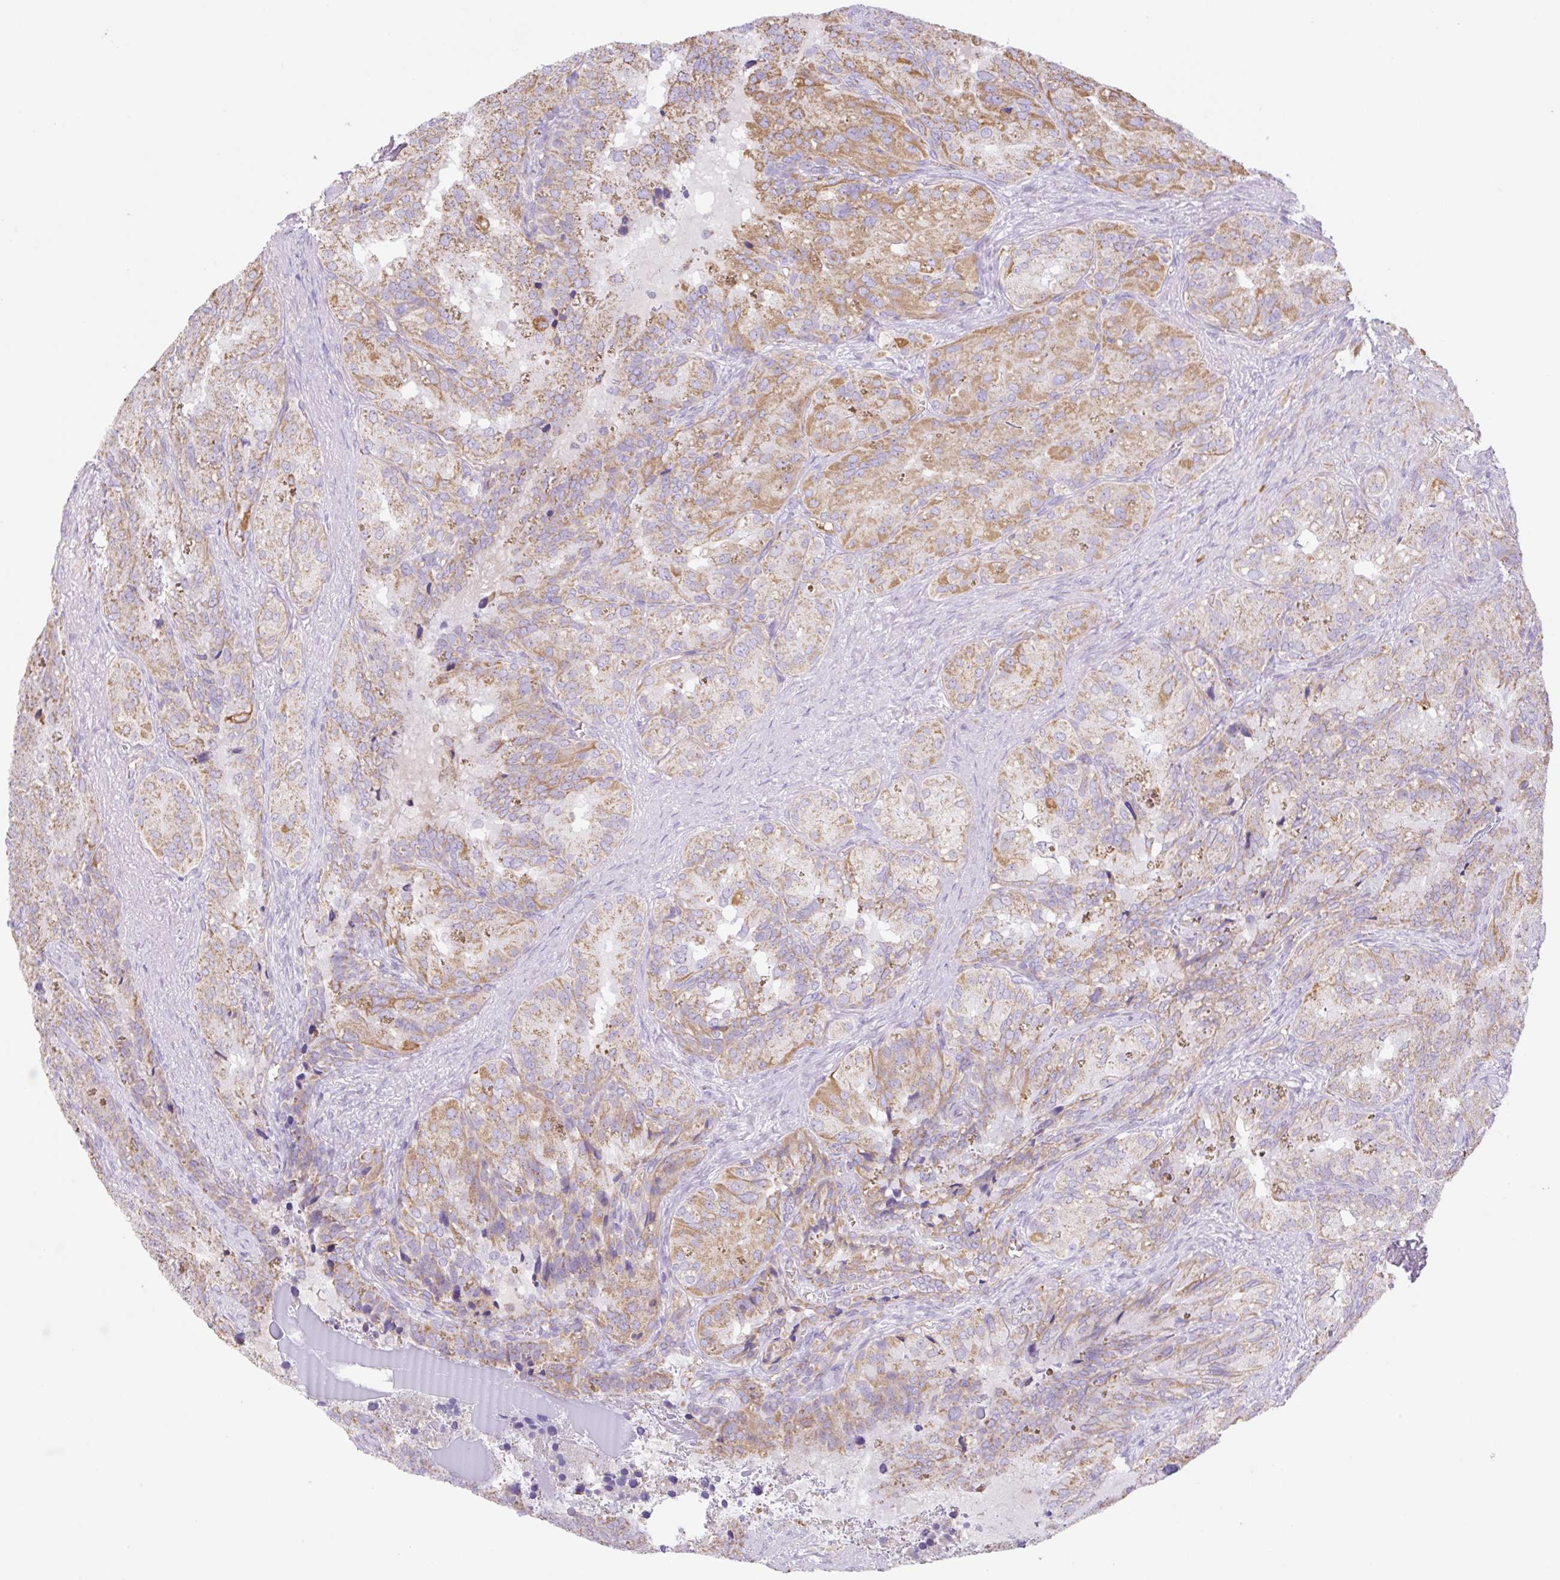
{"staining": {"intensity": "moderate", "quantity": ">75%", "location": "cytoplasmic/membranous"}, "tissue": "seminal vesicle", "cell_type": "Glandular cells", "image_type": "normal", "snomed": [{"axis": "morphology", "description": "Normal tissue, NOS"}, {"axis": "topography", "description": "Seminal veicle"}], "caption": "A histopathology image of human seminal vesicle stained for a protein demonstrates moderate cytoplasmic/membranous brown staining in glandular cells.", "gene": "ESAM", "patient": {"sex": "male", "age": 69}}